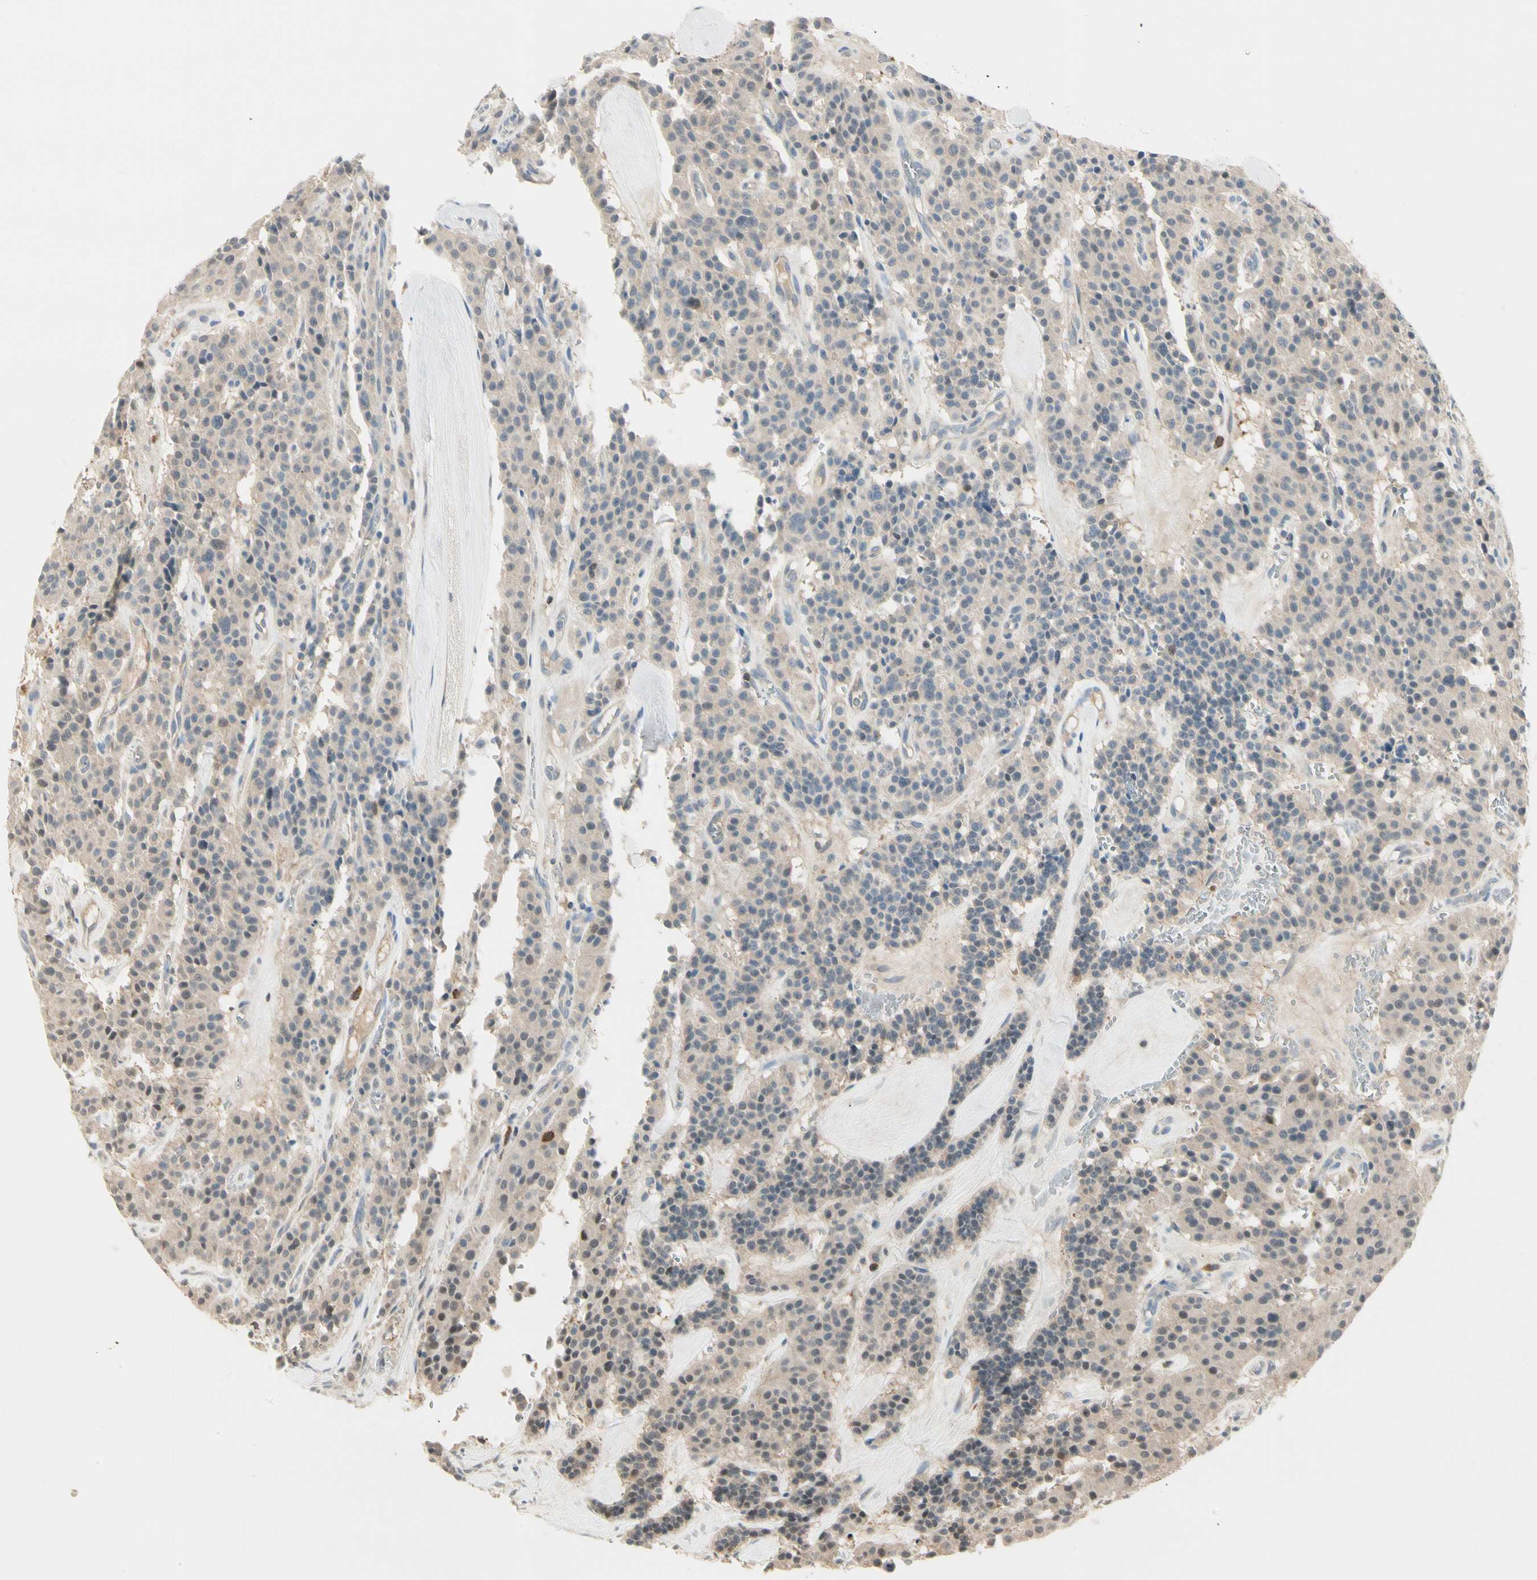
{"staining": {"intensity": "weak", "quantity": ">75%", "location": "cytoplasmic/membranous"}, "tissue": "carcinoid", "cell_type": "Tumor cells", "image_type": "cancer", "snomed": [{"axis": "morphology", "description": "Carcinoid, malignant, NOS"}, {"axis": "topography", "description": "Lung"}], "caption": "Carcinoid stained for a protein exhibits weak cytoplasmic/membranous positivity in tumor cells. (DAB (3,3'-diaminobenzidine) IHC, brown staining for protein, blue staining for nuclei).", "gene": "EVC", "patient": {"sex": "male", "age": 30}}